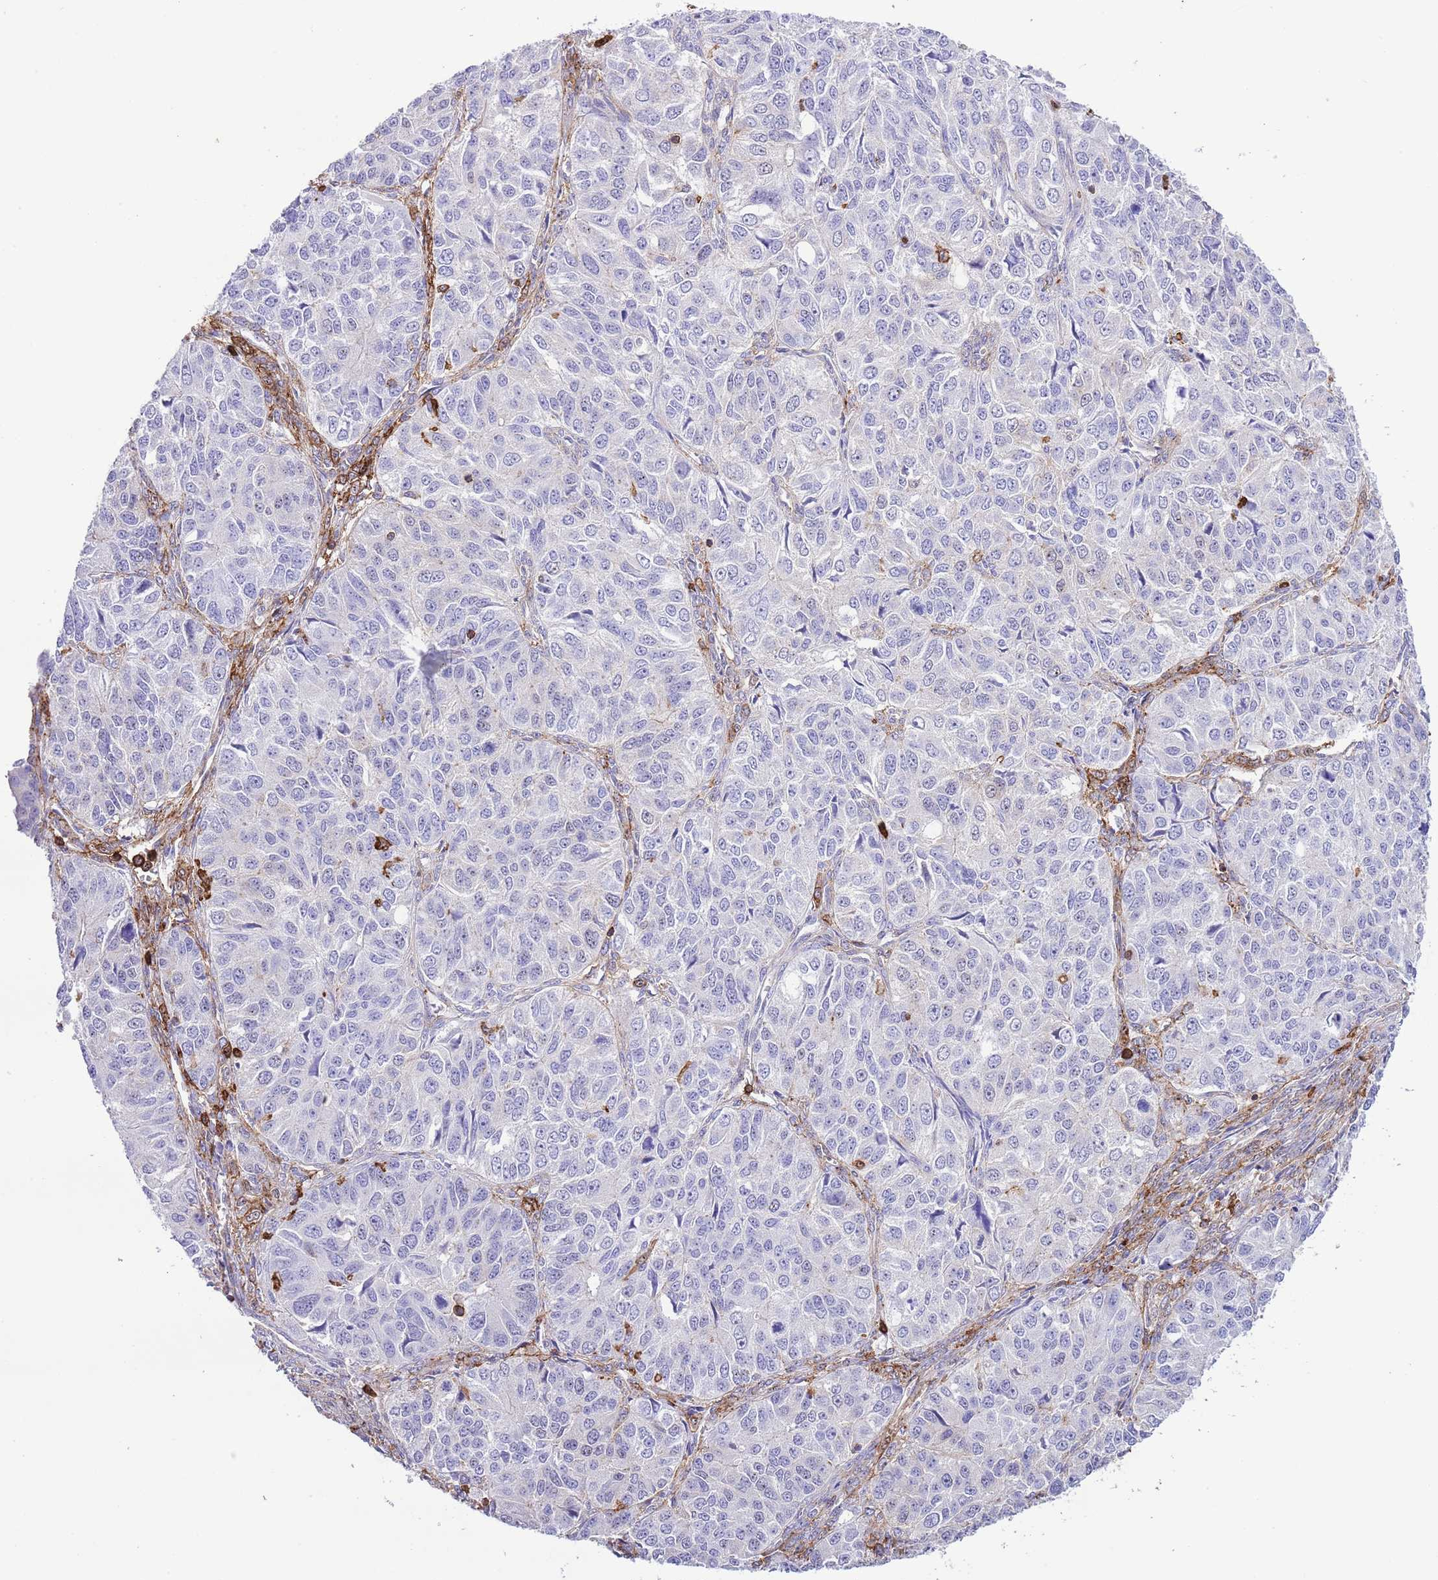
{"staining": {"intensity": "negative", "quantity": "none", "location": "none"}, "tissue": "ovarian cancer", "cell_type": "Tumor cells", "image_type": "cancer", "snomed": [{"axis": "morphology", "description": "Carcinoma, endometroid"}, {"axis": "topography", "description": "Ovary"}], "caption": "There is no significant expression in tumor cells of endometroid carcinoma (ovarian). Brightfield microscopy of immunohistochemistry stained with DAB (brown) and hematoxylin (blue), captured at high magnification.", "gene": "EFHD2", "patient": {"sex": "female", "age": 51}}